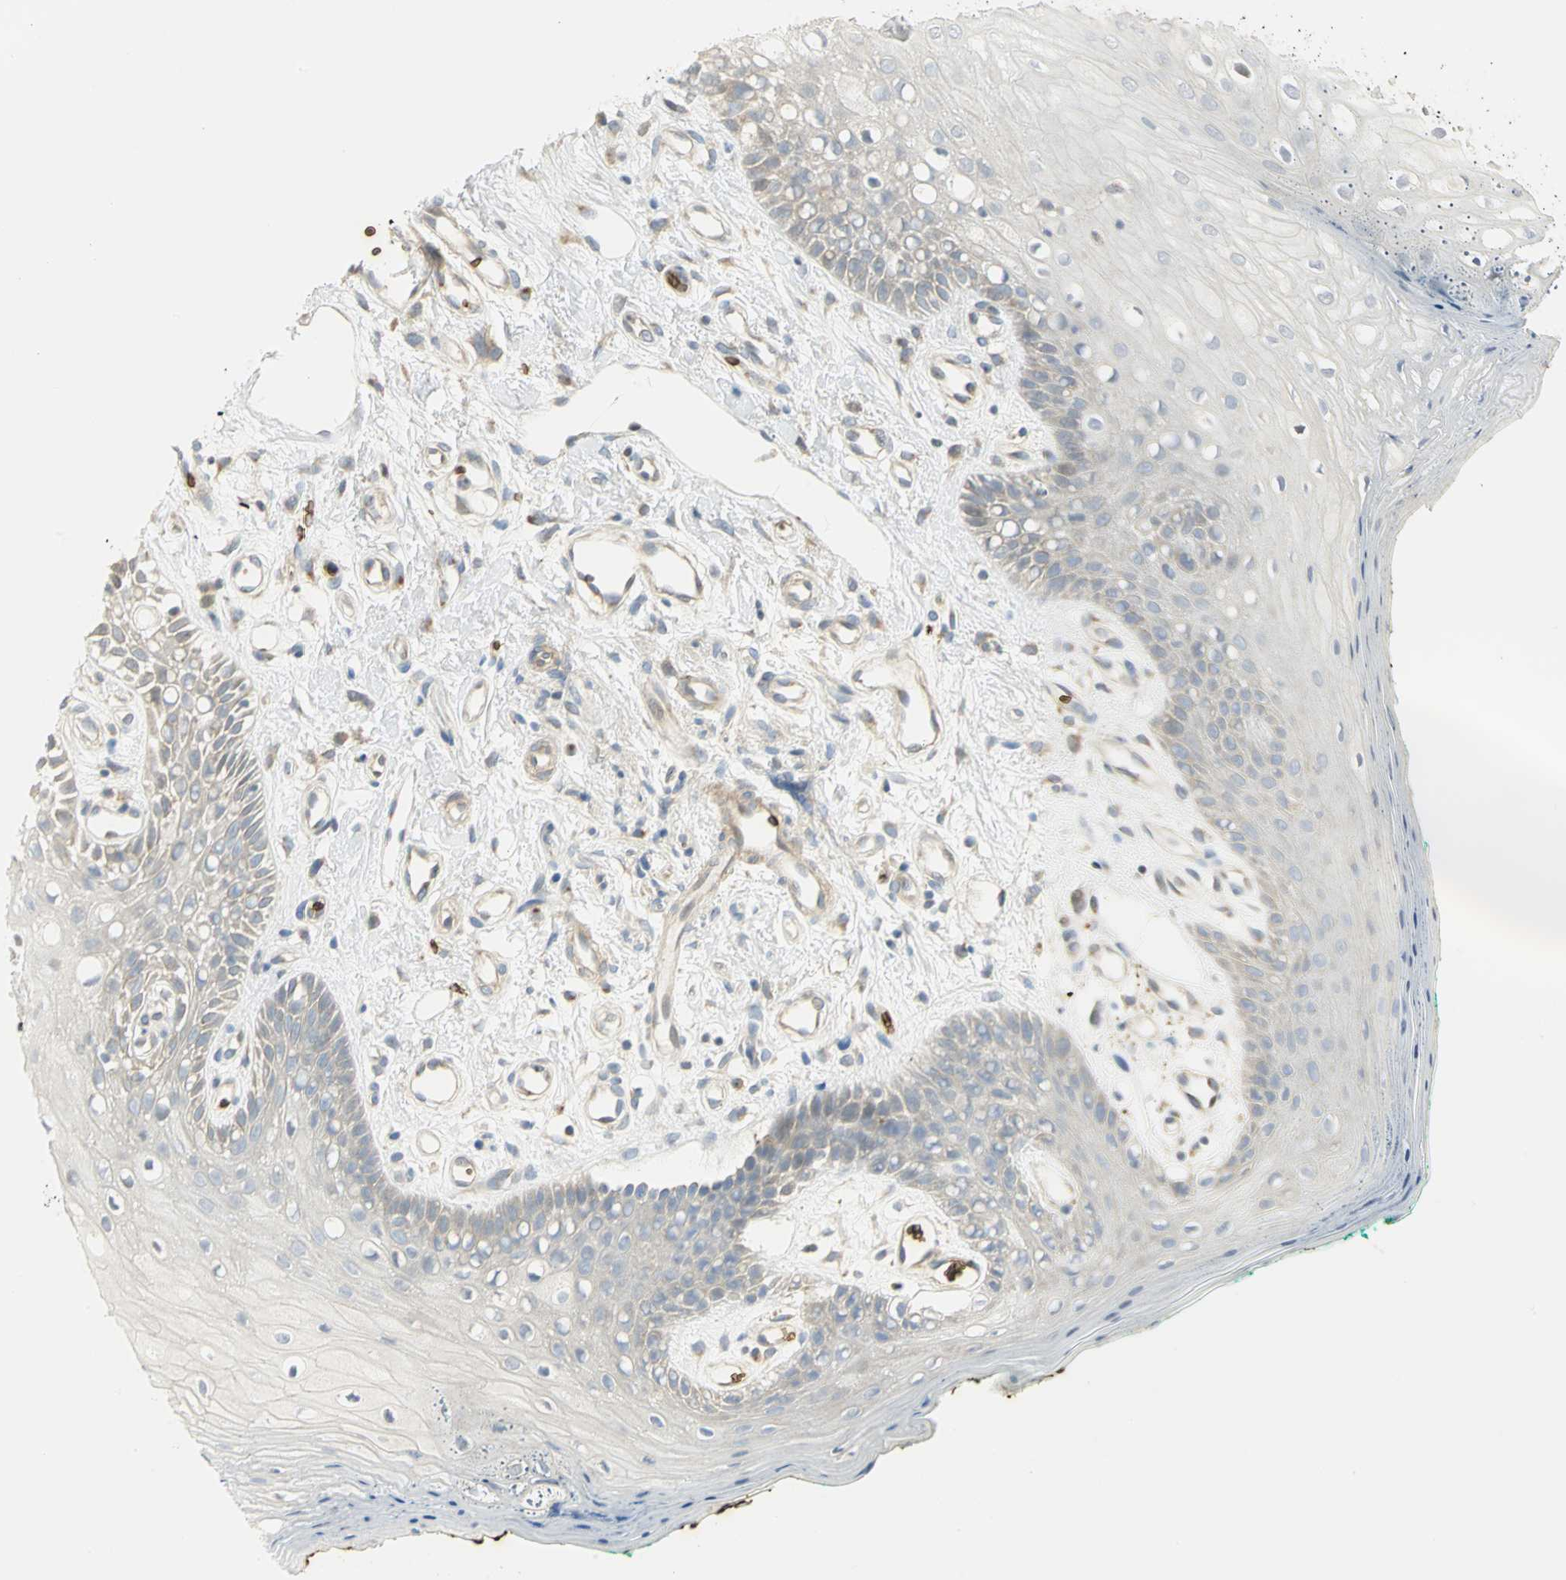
{"staining": {"intensity": "negative", "quantity": "none", "location": "none"}, "tissue": "oral mucosa", "cell_type": "Squamous epithelial cells", "image_type": "normal", "snomed": [{"axis": "morphology", "description": "Normal tissue, NOS"}, {"axis": "morphology", "description": "Squamous cell carcinoma, NOS"}, {"axis": "topography", "description": "Skeletal muscle"}, {"axis": "topography", "description": "Oral tissue"}, {"axis": "topography", "description": "Head-Neck"}], "caption": "The photomicrograph displays no significant staining in squamous epithelial cells of oral mucosa.", "gene": "ANK1", "patient": {"sex": "female", "age": 84}}